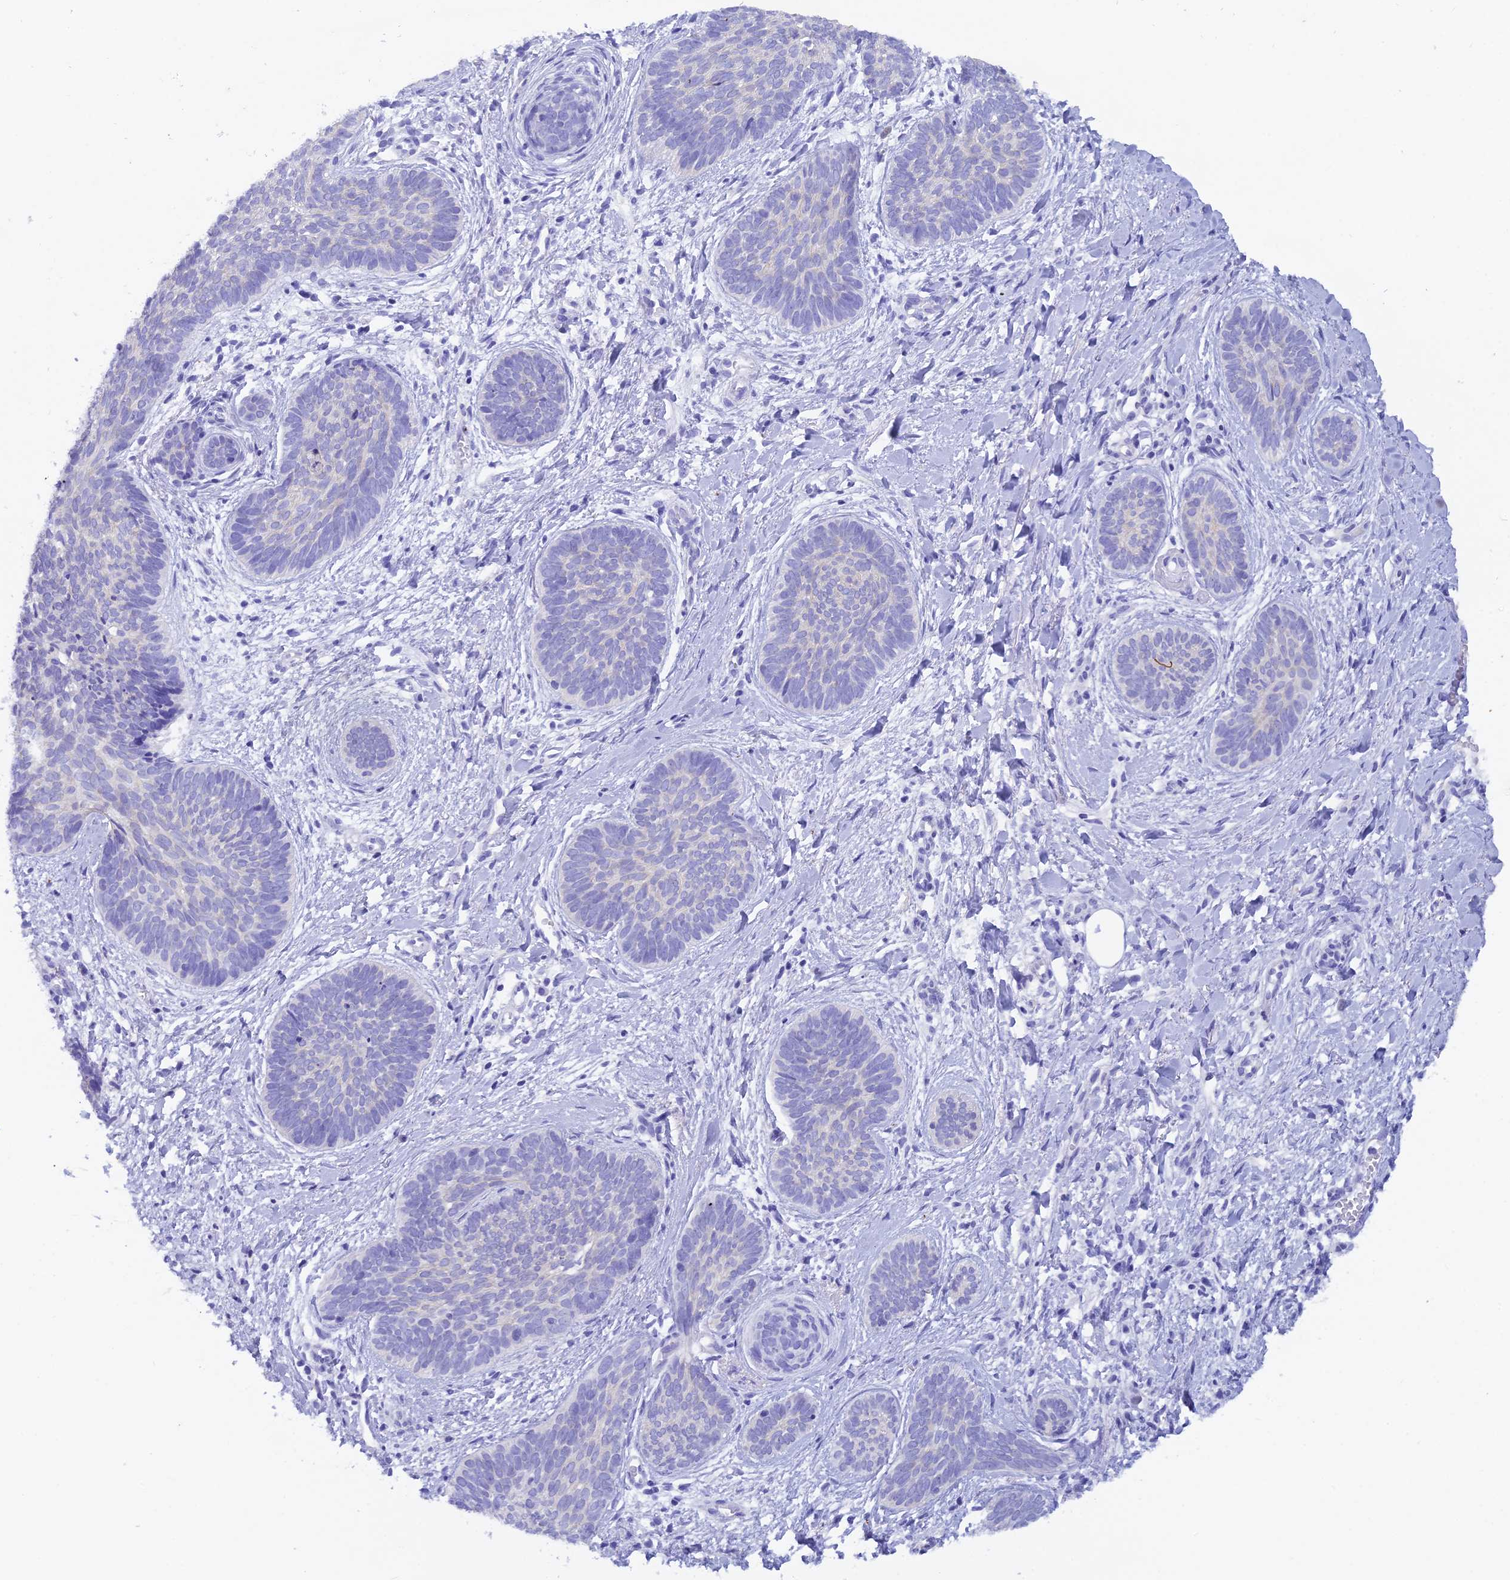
{"staining": {"intensity": "negative", "quantity": "none", "location": "none"}, "tissue": "skin cancer", "cell_type": "Tumor cells", "image_type": "cancer", "snomed": [{"axis": "morphology", "description": "Basal cell carcinoma"}, {"axis": "topography", "description": "Skin"}], "caption": "Immunohistochemistry of human skin basal cell carcinoma displays no staining in tumor cells.", "gene": "REG1A", "patient": {"sex": "female", "age": 81}}